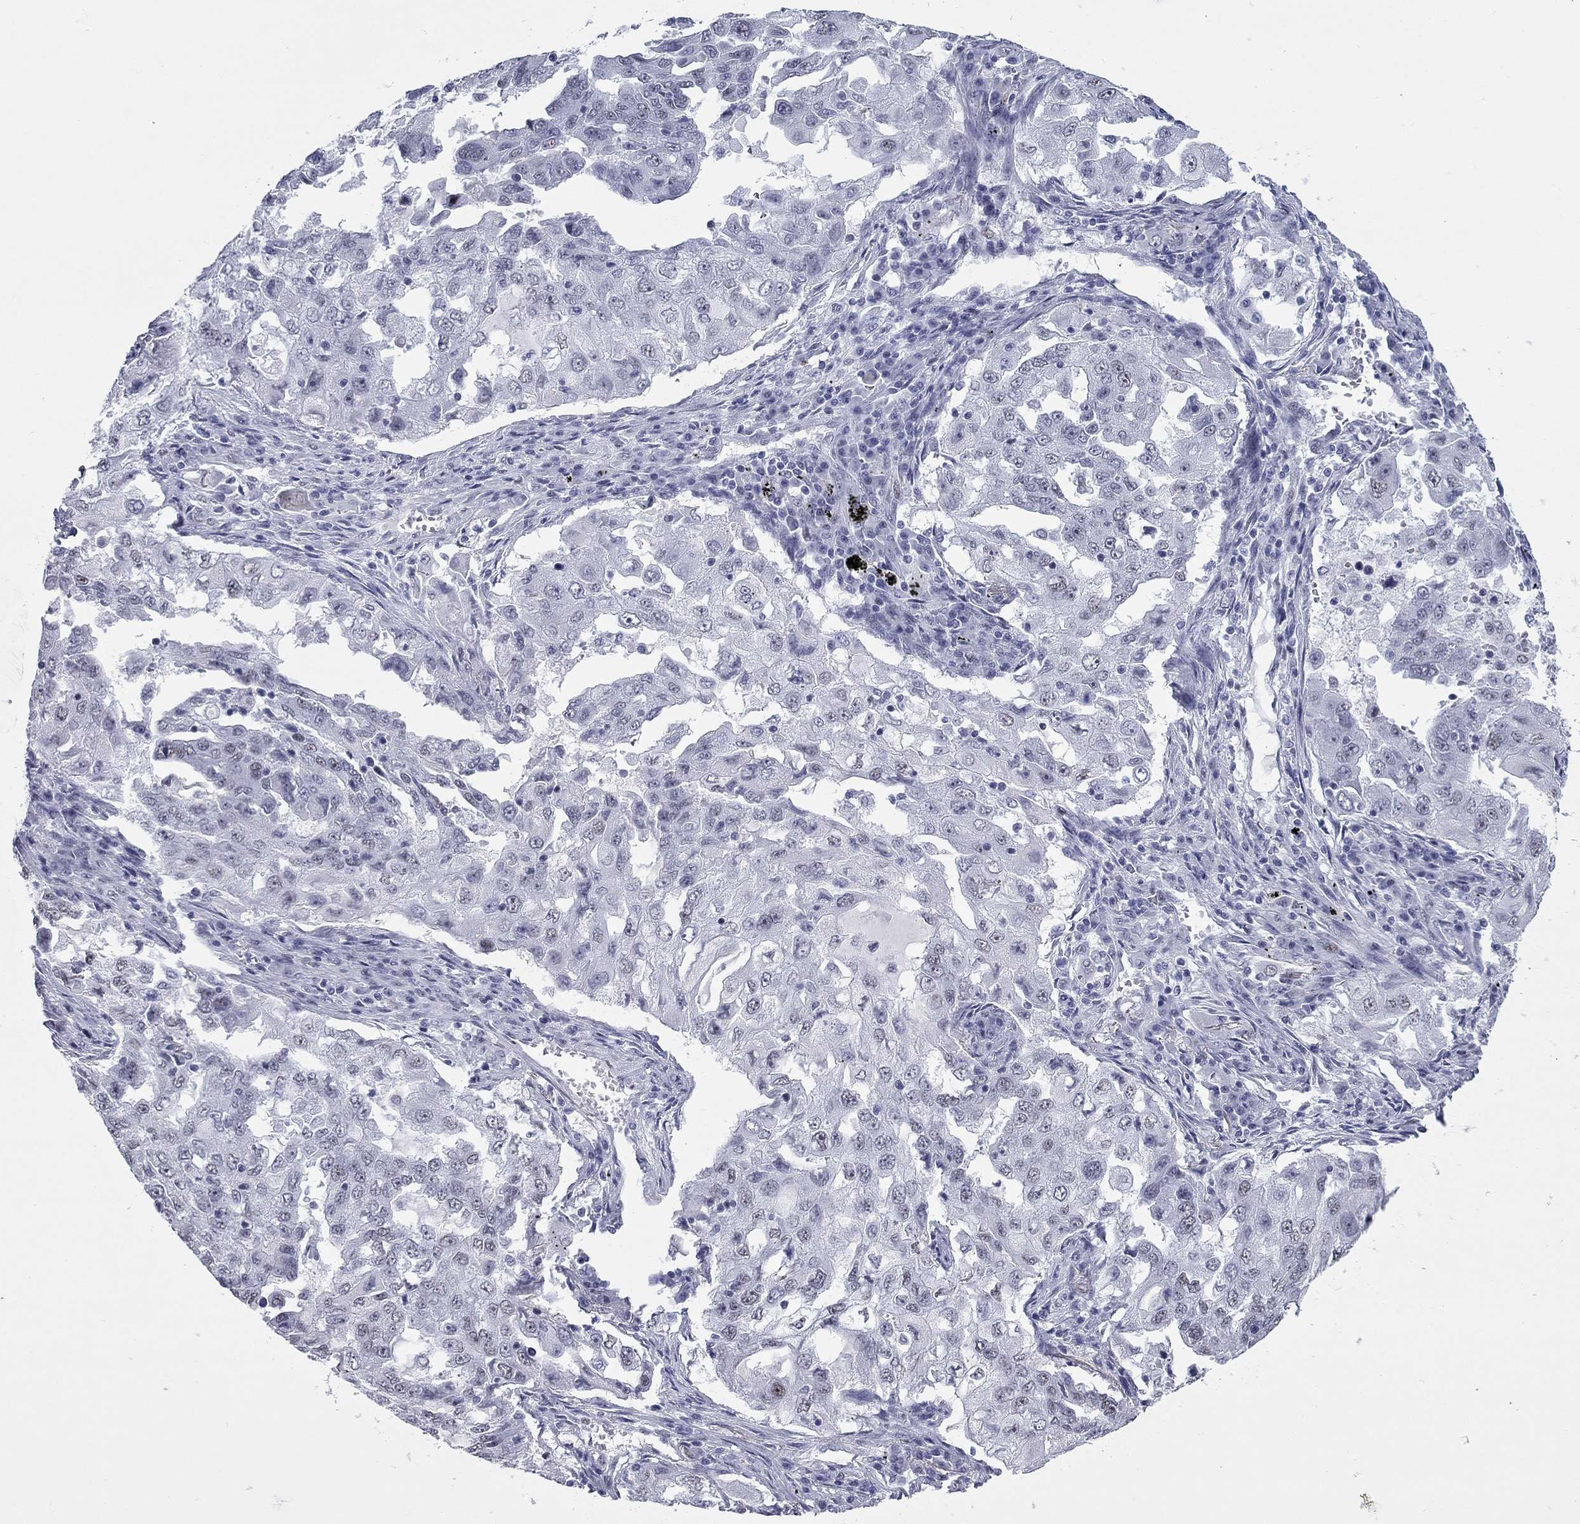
{"staining": {"intensity": "negative", "quantity": "none", "location": "none"}, "tissue": "lung cancer", "cell_type": "Tumor cells", "image_type": "cancer", "snomed": [{"axis": "morphology", "description": "Adenocarcinoma, NOS"}, {"axis": "topography", "description": "Lung"}], "caption": "An immunohistochemistry photomicrograph of lung adenocarcinoma is shown. There is no staining in tumor cells of lung adenocarcinoma.", "gene": "ASF1B", "patient": {"sex": "female", "age": 61}}